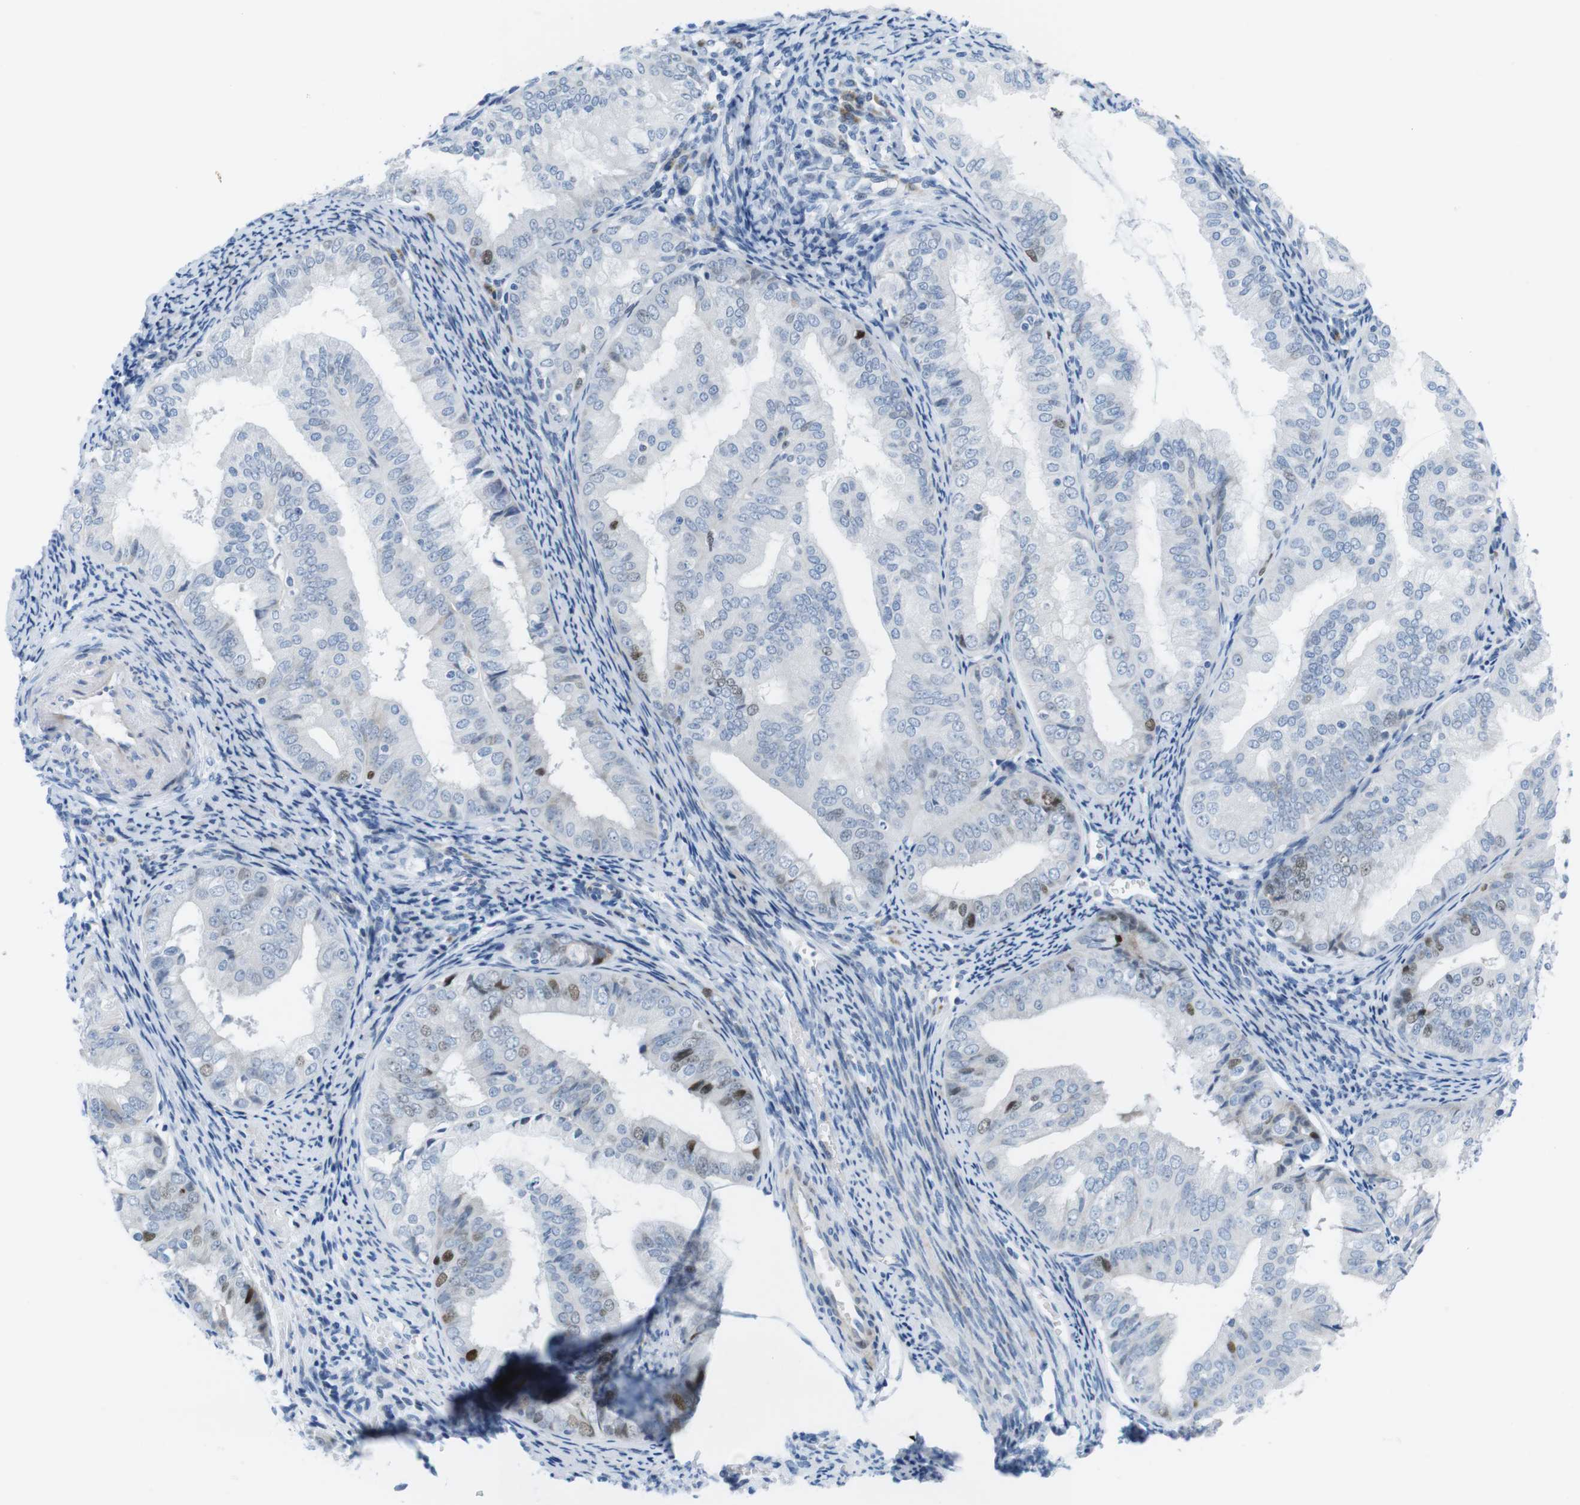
{"staining": {"intensity": "moderate", "quantity": "<25%", "location": "nuclear"}, "tissue": "endometrial cancer", "cell_type": "Tumor cells", "image_type": "cancer", "snomed": [{"axis": "morphology", "description": "Adenocarcinoma, NOS"}, {"axis": "topography", "description": "Endometrium"}], "caption": "High-power microscopy captured an IHC micrograph of adenocarcinoma (endometrial), revealing moderate nuclear staining in approximately <25% of tumor cells. (Brightfield microscopy of DAB IHC at high magnification).", "gene": "CHAF1A", "patient": {"sex": "female", "age": 63}}